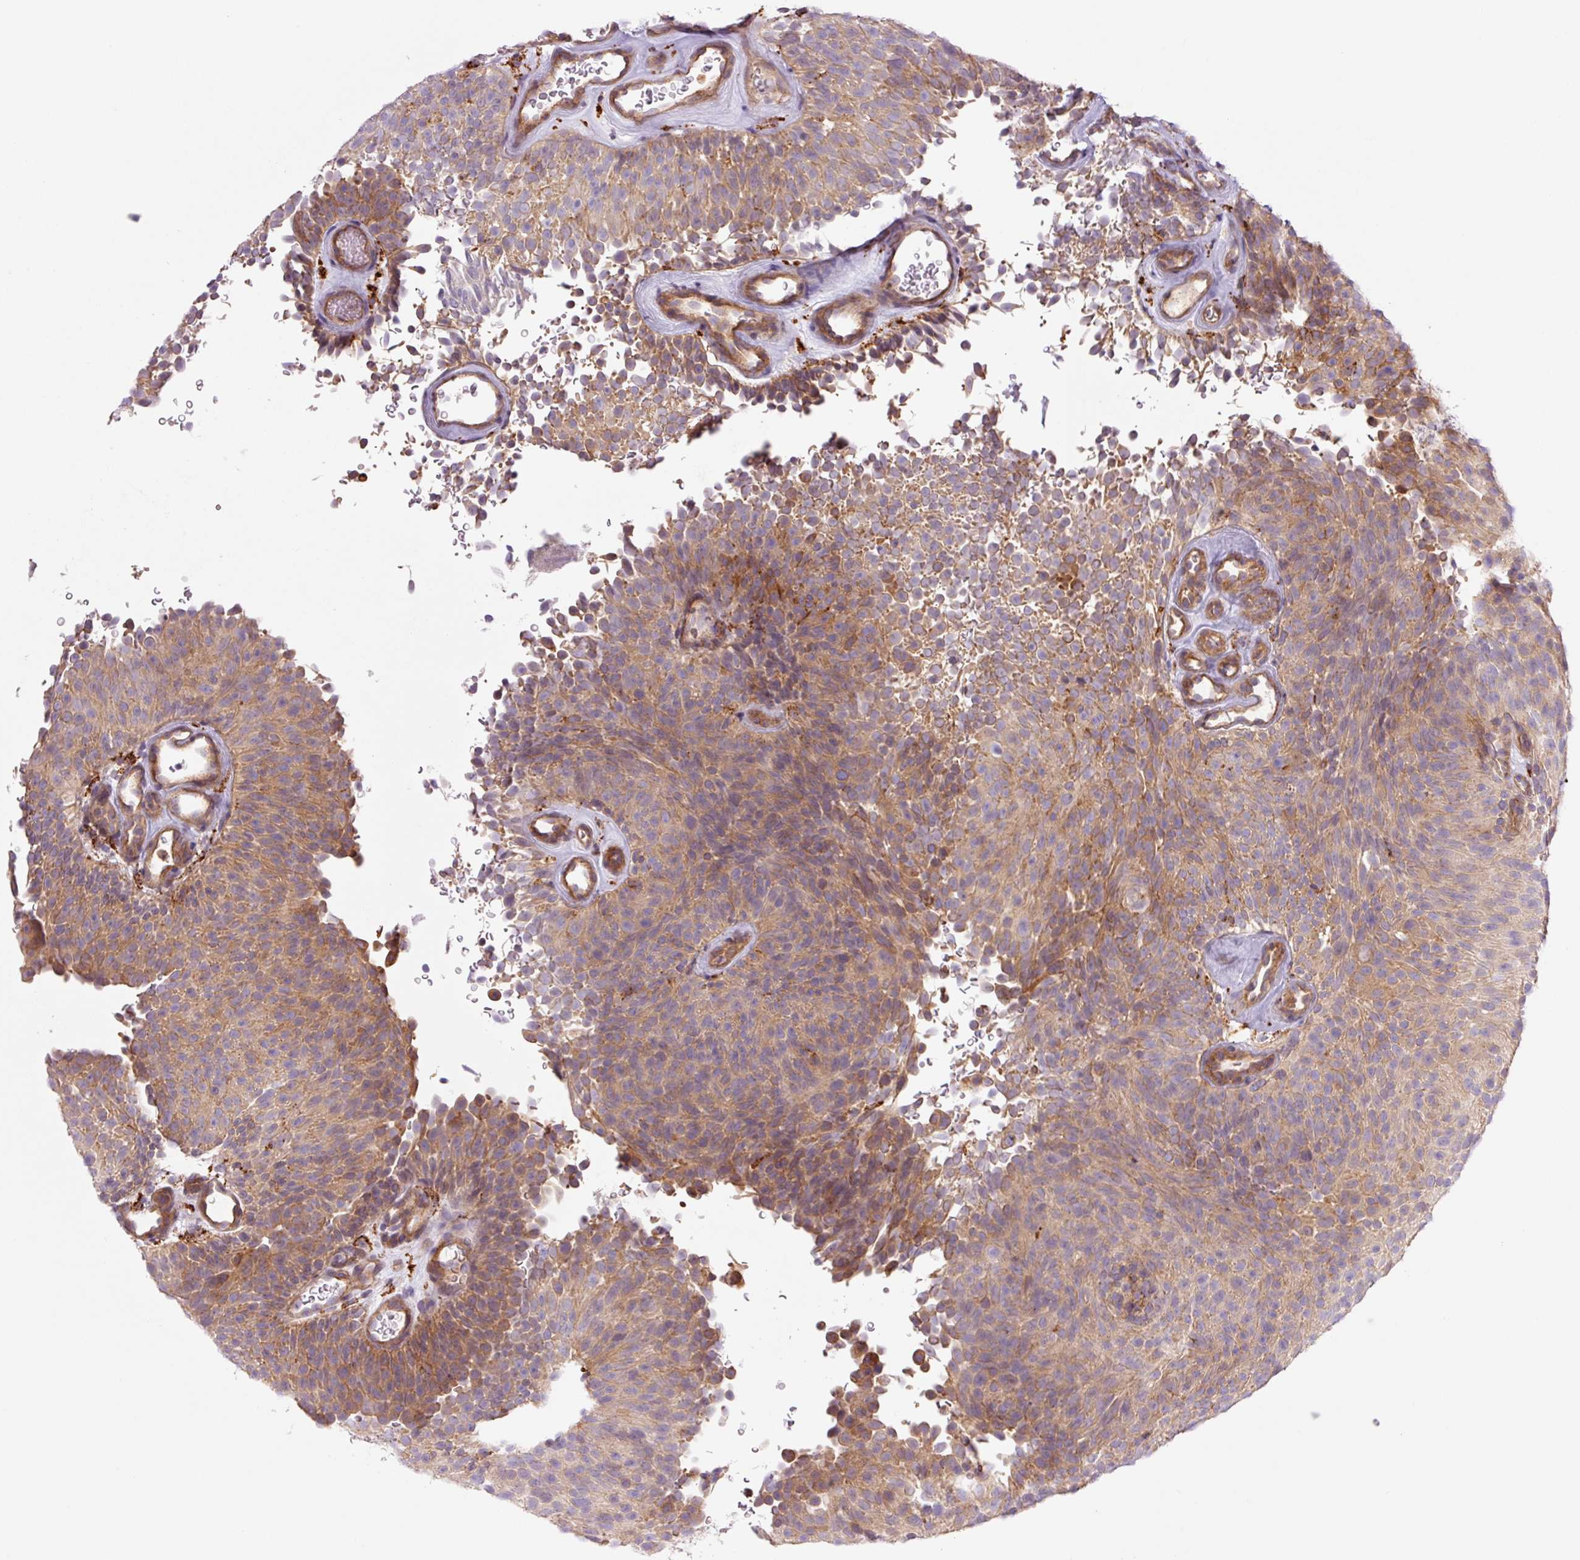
{"staining": {"intensity": "moderate", "quantity": ">75%", "location": "cytoplasmic/membranous"}, "tissue": "urothelial cancer", "cell_type": "Tumor cells", "image_type": "cancer", "snomed": [{"axis": "morphology", "description": "Urothelial carcinoma, Low grade"}, {"axis": "topography", "description": "Urinary bladder"}], "caption": "IHC image of neoplastic tissue: low-grade urothelial carcinoma stained using IHC displays medium levels of moderate protein expression localized specifically in the cytoplasmic/membranous of tumor cells, appearing as a cytoplasmic/membranous brown color.", "gene": "SH2D6", "patient": {"sex": "male", "age": 78}}